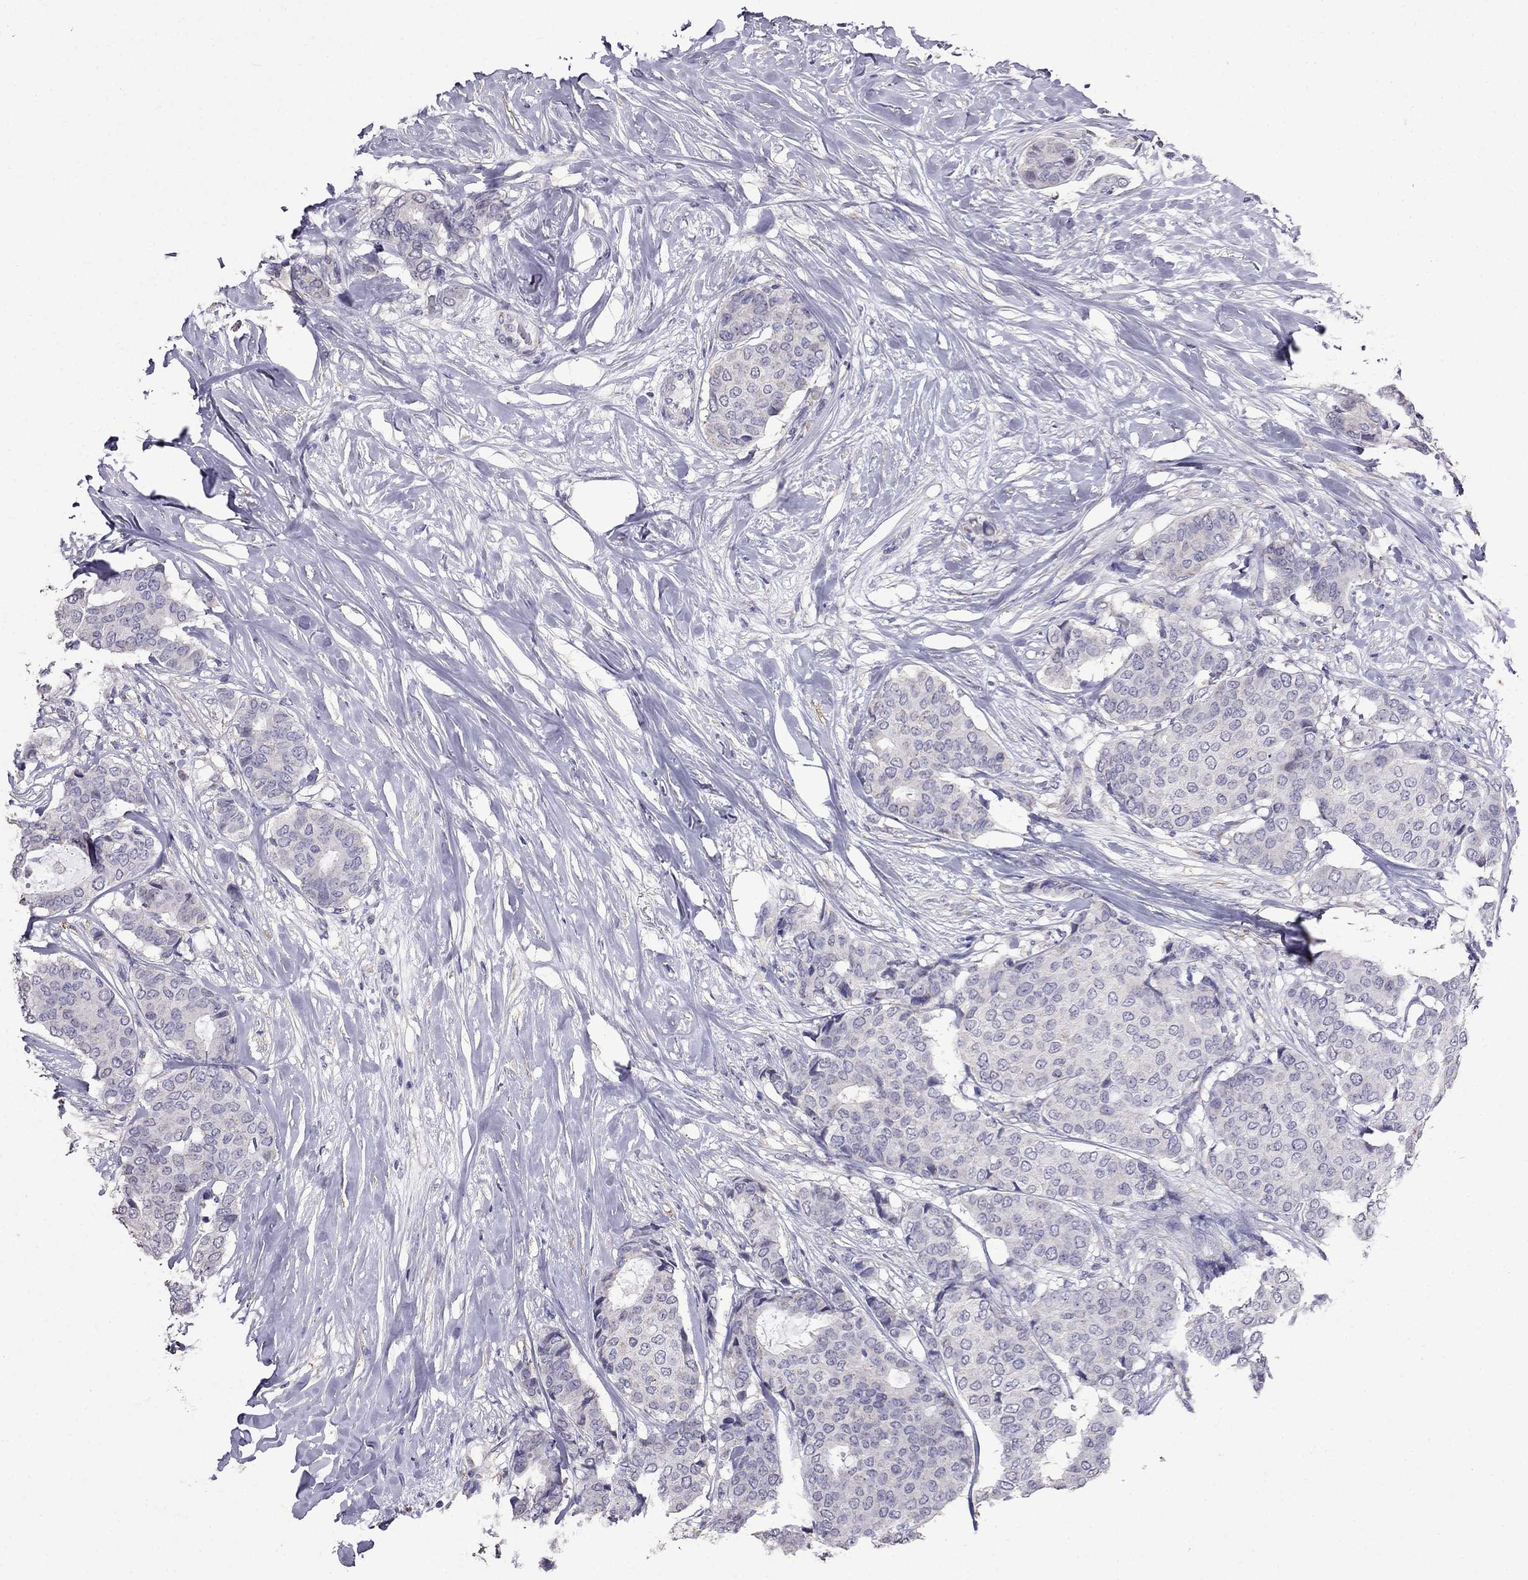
{"staining": {"intensity": "negative", "quantity": "none", "location": "none"}, "tissue": "breast cancer", "cell_type": "Tumor cells", "image_type": "cancer", "snomed": [{"axis": "morphology", "description": "Duct carcinoma"}, {"axis": "topography", "description": "Breast"}], "caption": "An IHC image of infiltrating ductal carcinoma (breast) is shown. There is no staining in tumor cells of infiltrating ductal carcinoma (breast). The staining was performed using DAB to visualize the protein expression in brown, while the nuclei were stained in blue with hematoxylin (Magnification: 20x).", "gene": "AK5", "patient": {"sex": "female", "age": 75}}